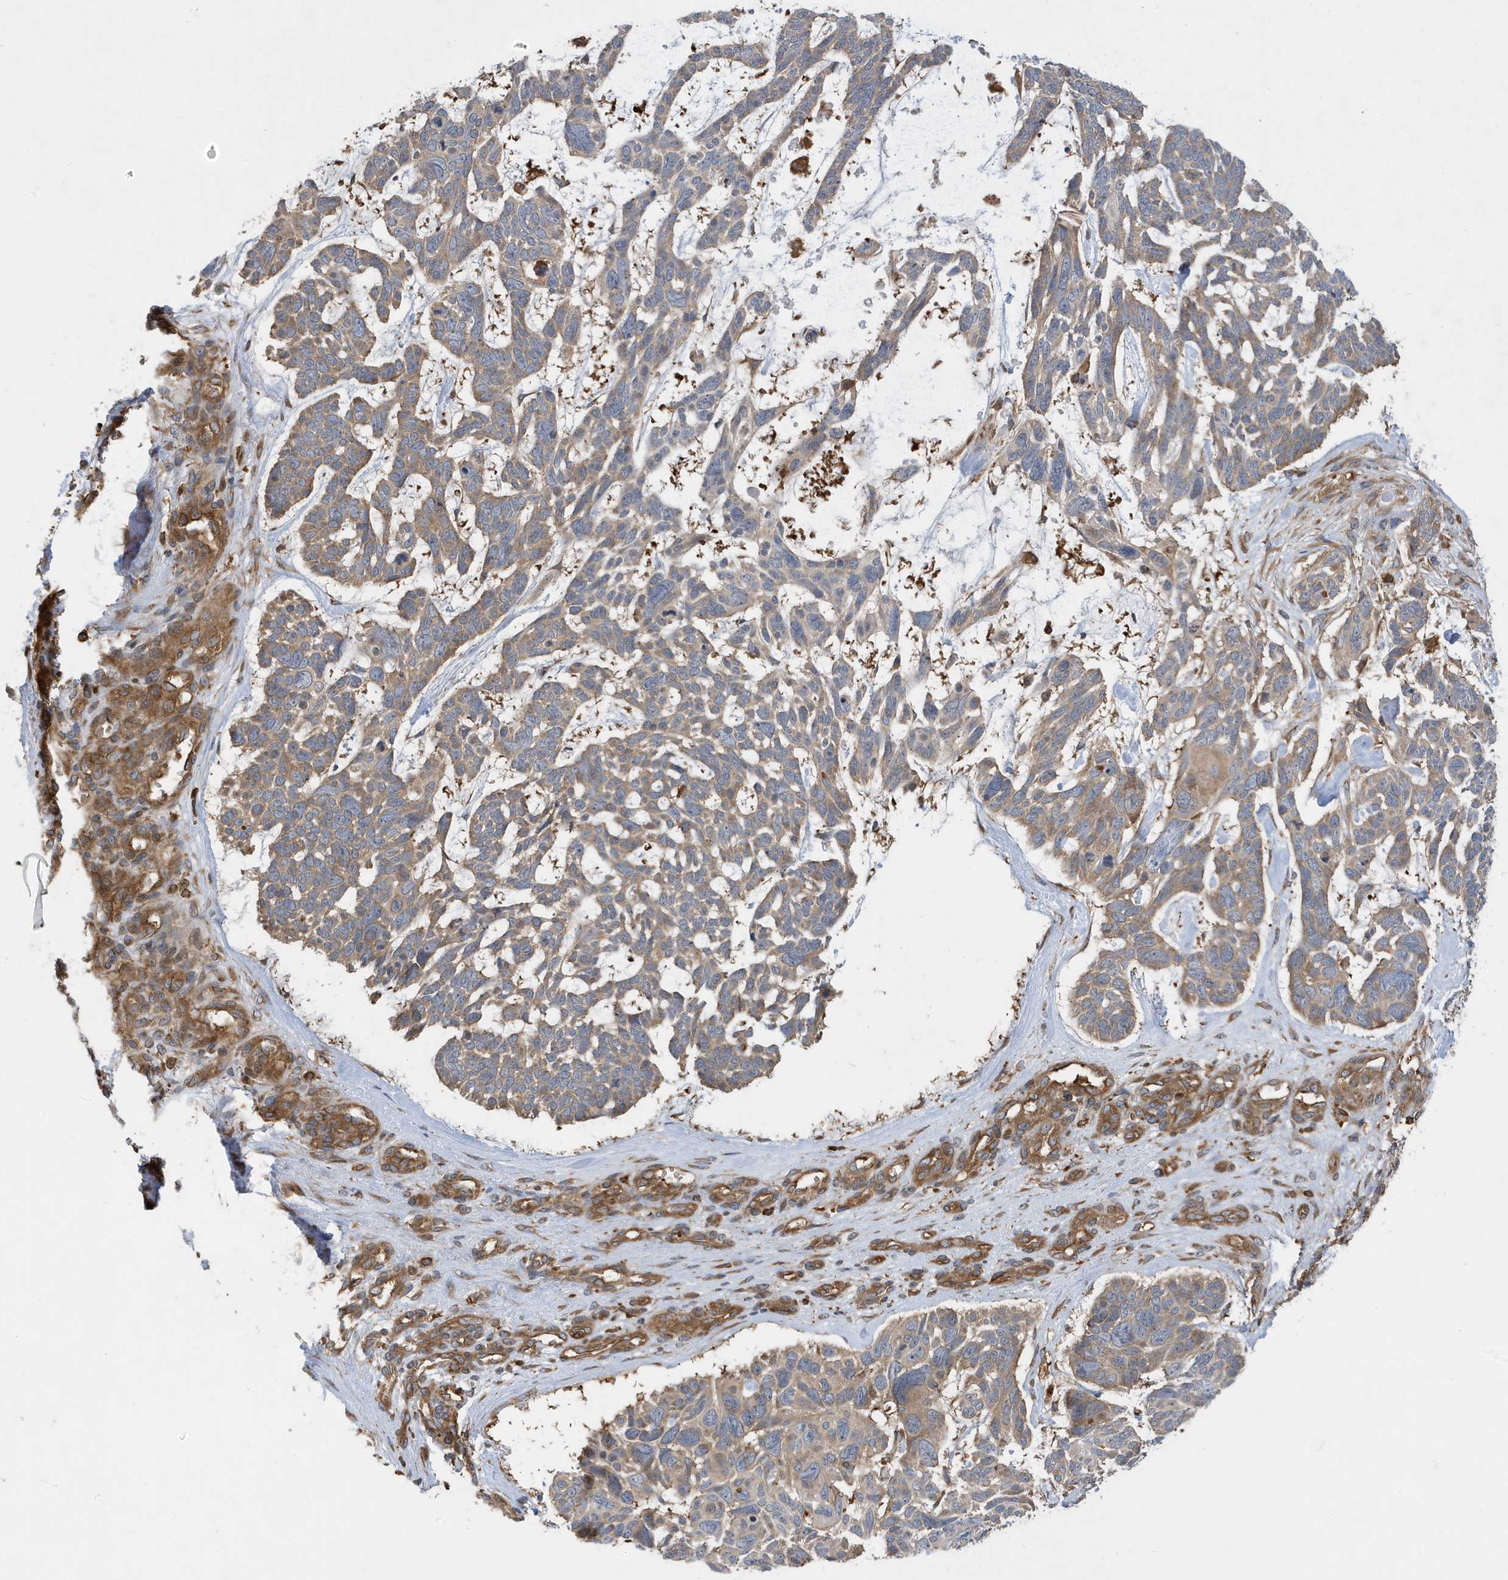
{"staining": {"intensity": "weak", "quantity": ">75%", "location": "cytoplasmic/membranous"}, "tissue": "skin cancer", "cell_type": "Tumor cells", "image_type": "cancer", "snomed": [{"axis": "morphology", "description": "Basal cell carcinoma"}, {"axis": "topography", "description": "Skin"}], "caption": "Skin basal cell carcinoma stained with a protein marker displays weak staining in tumor cells.", "gene": "LAPTM4A", "patient": {"sex": "male", "age": 88}}